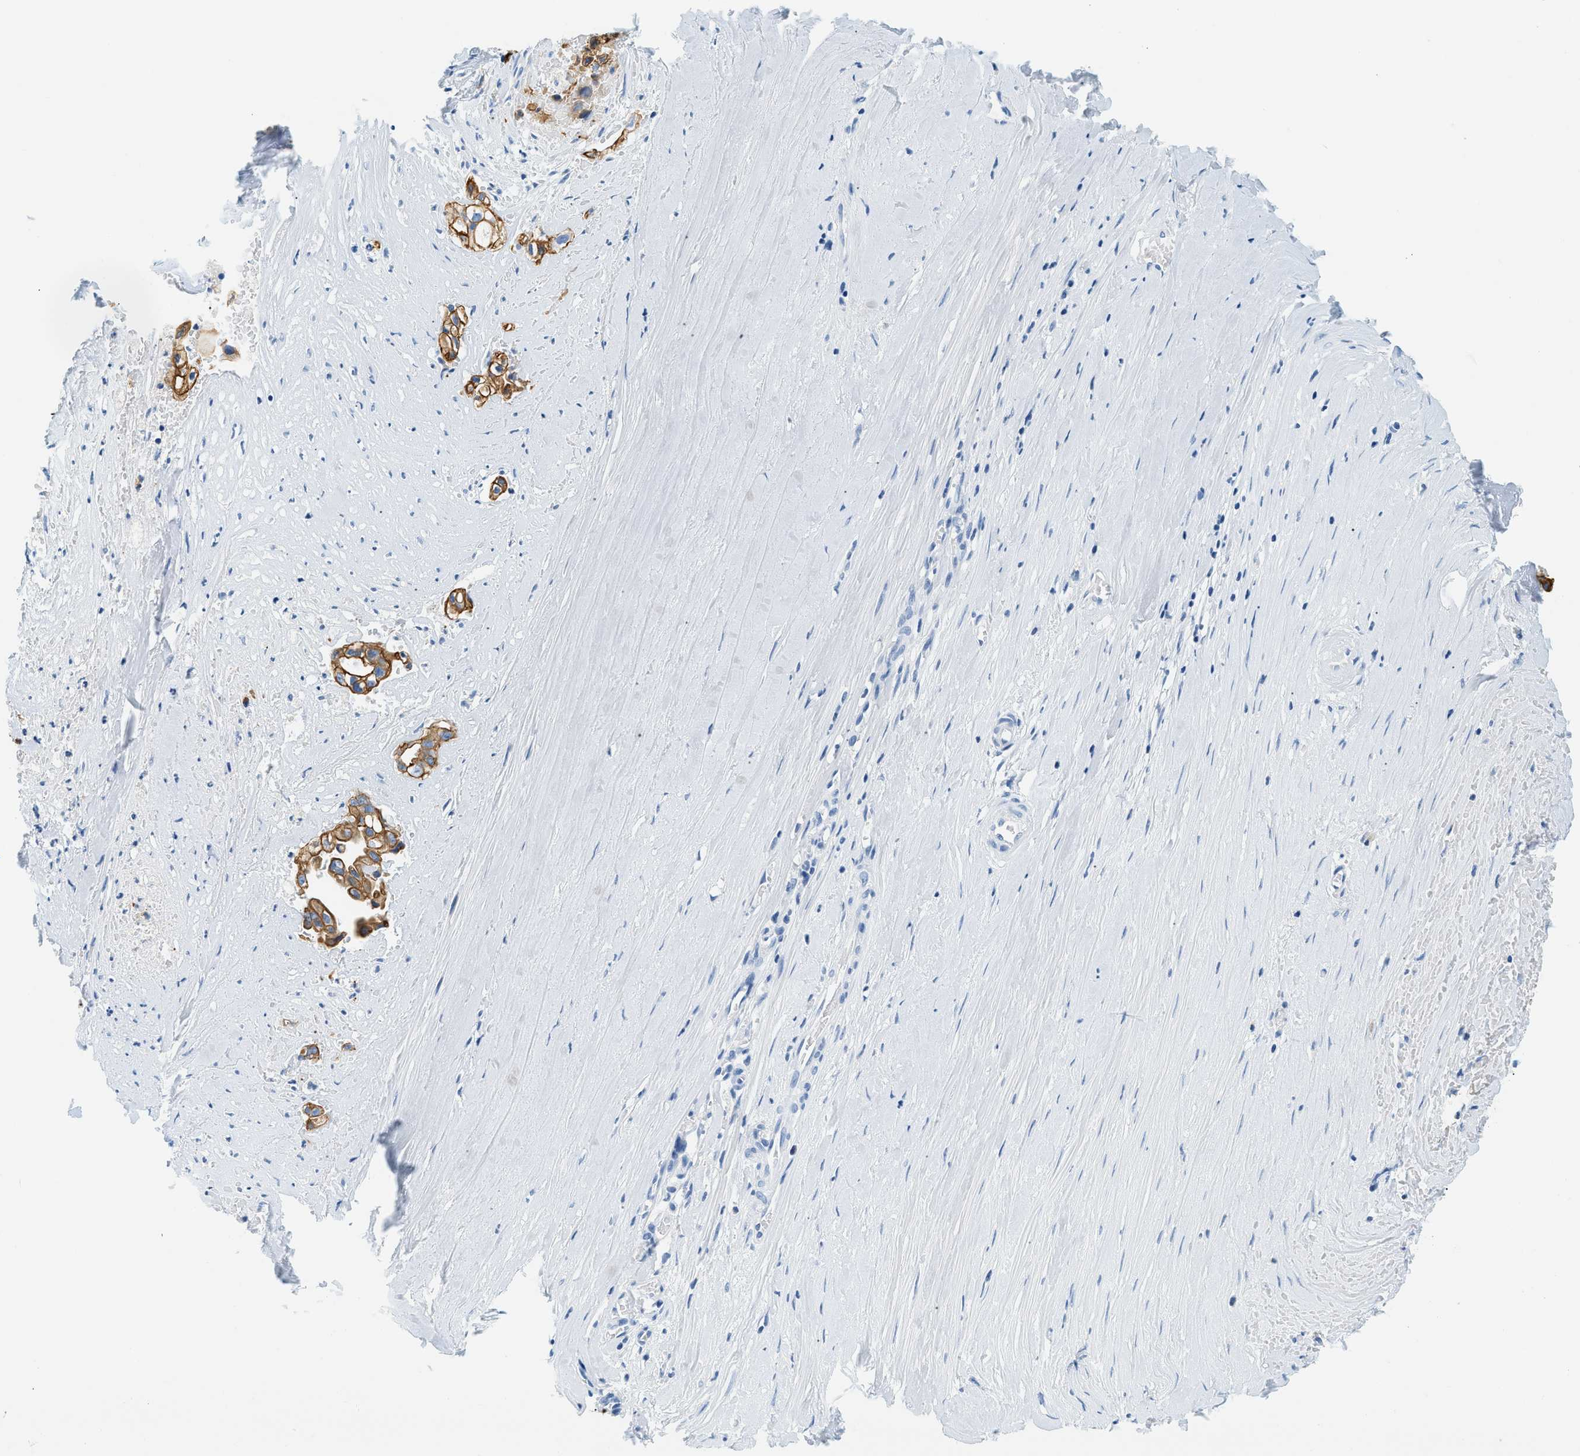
{"staining": {"intensity": "strong", "quantity": ">75%", "location": "cytoplasmic/membranous"}, "tissue": "liver cancer", "cell_type": "Tumor cells", "image_type": "cancer", "snomed": [{"axis": "morphology", "description": "Cholangiocarcinoma"}, {"axis": "topography", "description": "Liver"}], "caption": "Cholangiocarcinoma (liver) stained for a protein exhibits strong cytoplasmic/membranous positivity in tumor cells. (Stains: DAB (3,3'-diaminobenzidine) in brown, nuclei in blue, Microscopy: brightfield microscopy at high magnification).", "gene": "STXBP2", "patient": {"sex": "female", "age": 70}}